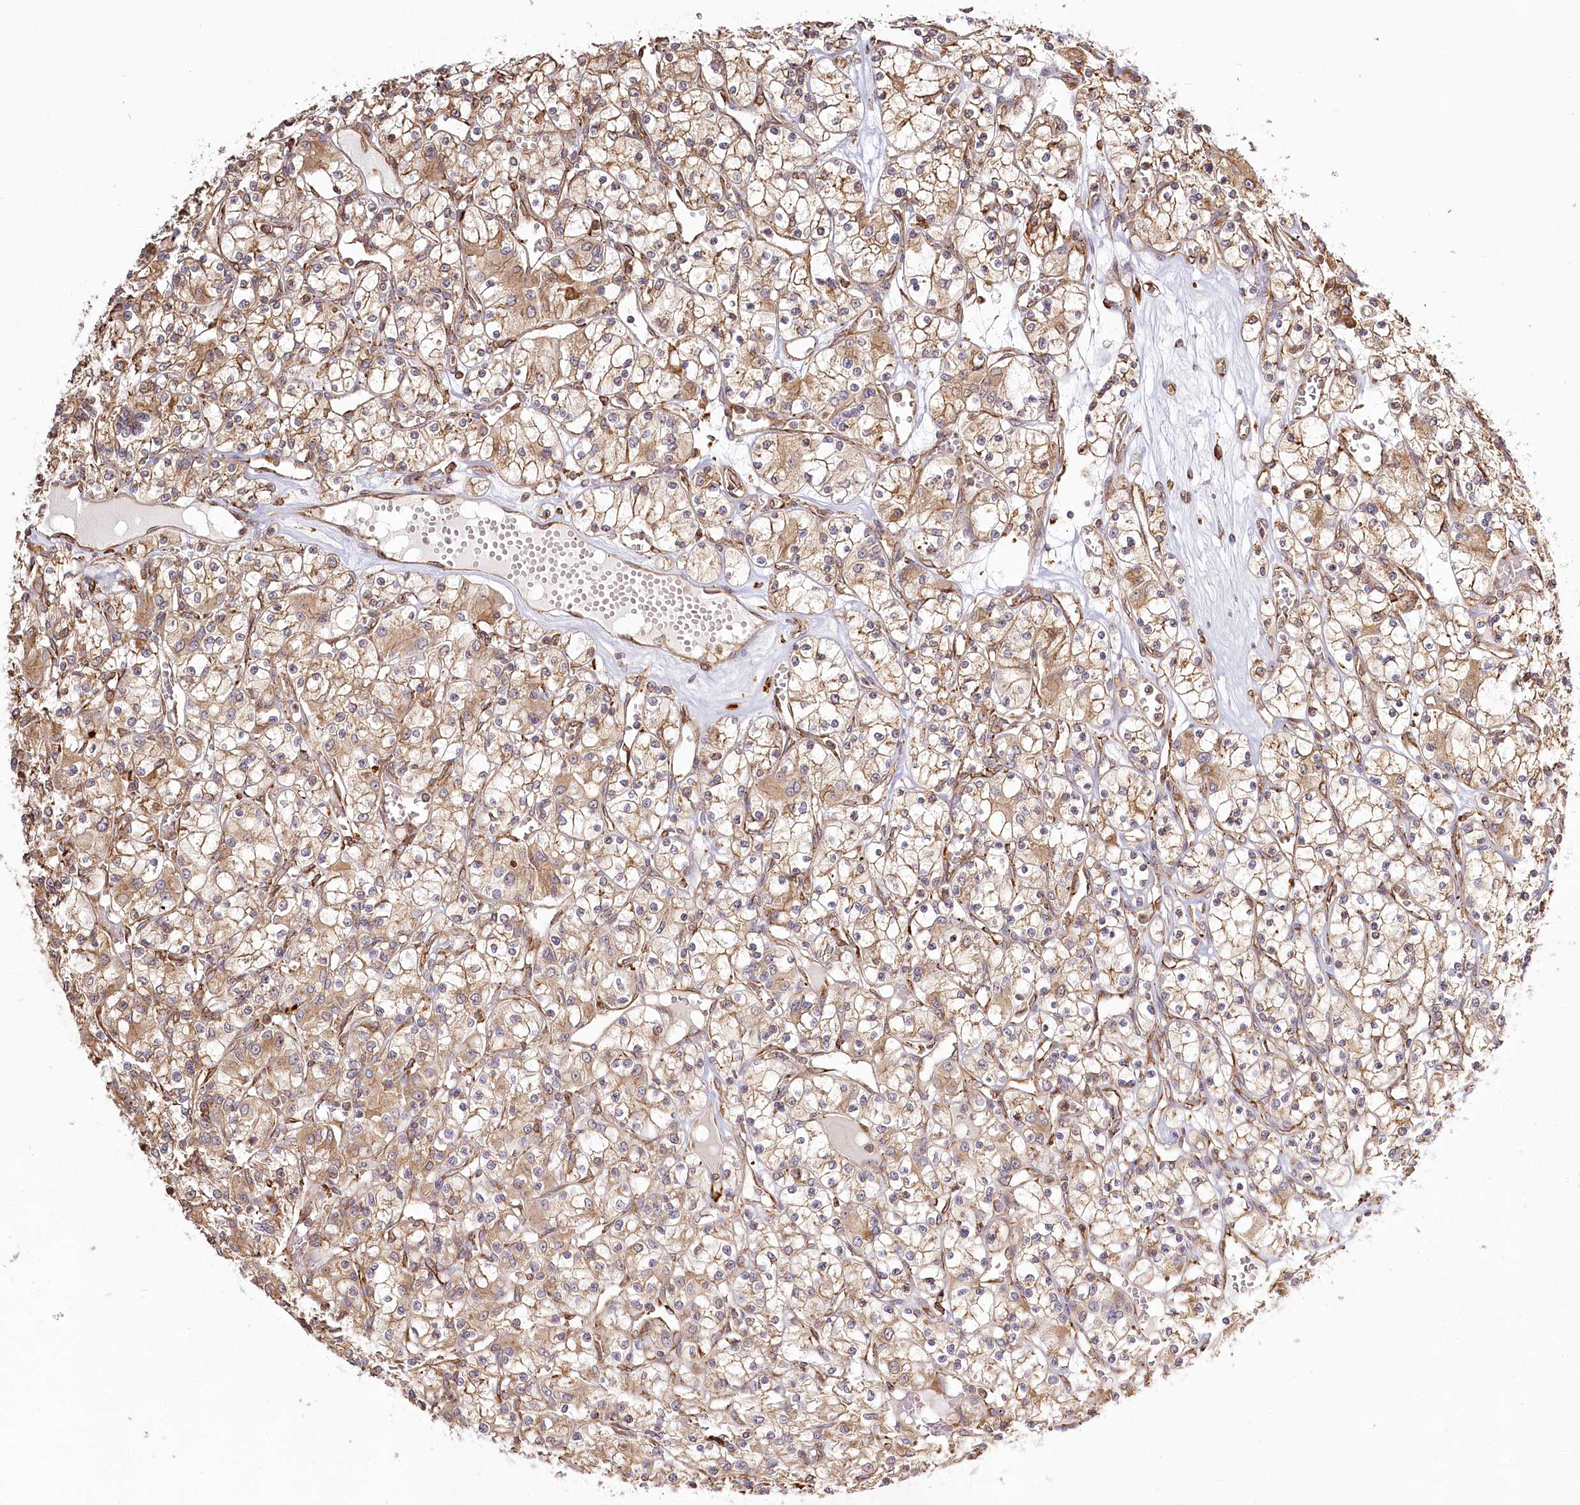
{"staining": {"intensity": "moderate", "quantity": ">75%", "location": "cytoplasmic/membranous"}, "tissue": "renal cancer", "cell_type": "Tumor cells", "image_type": "cancer", "snomed": [{"axis": "morphology", "description": "Adenocarcinoma, NOS"}, {"axis": "topography", "description": "Kidney"}], "caption": "Adenocarcinoma (renal) was stained to show a protein in brown. There is medium levels of moderate cytoplasmic/membranous staining in approximately >75% of tumor cells.", "gene": "FAM13A", "patient": {"sex": "female", "age": 59}}